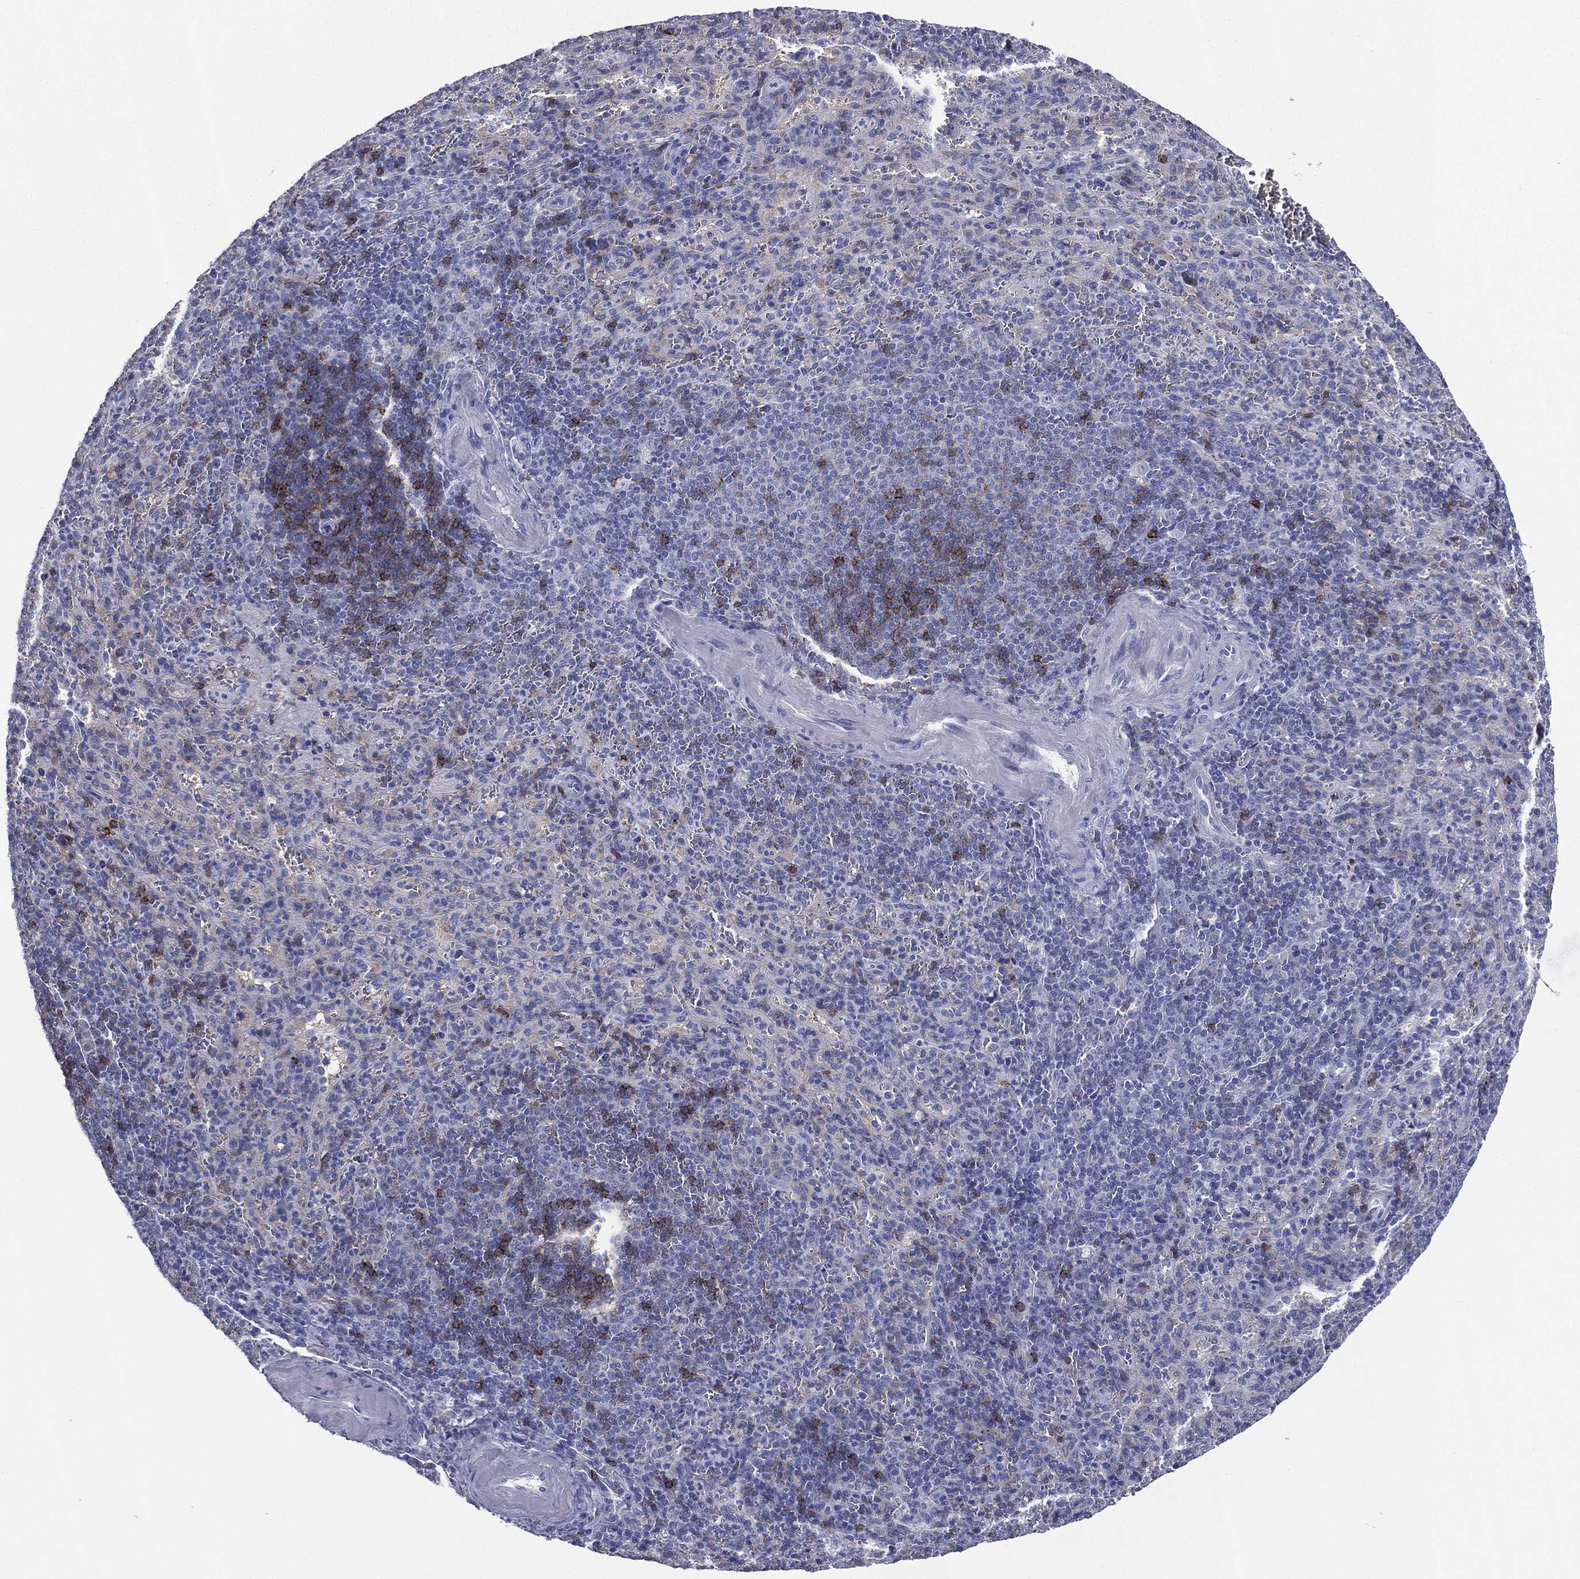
{"staining": {"intensity": "negative", "quantity": "none", "location": "none"}, "tissue": "spleen", "cell_type": "Cells in red pulp", "image_type": "normal", "snomed": [{"axis": "morphology", "description": "Normal tissue, NOS"}, {"axis": "topography", "description": "Spleen"}], "caption": "Immunohistochemistry image of normal spleen stained for a protein (brown), which reveals no positivity in cells in red pulp. The staining is performed using DAB (3,3'-diaminobenzidine) brown chromogen with nuclei counter-stained in using hematoxylin.", "gene": "FCER2", "patient": {"sex": "male", "age": 57}}